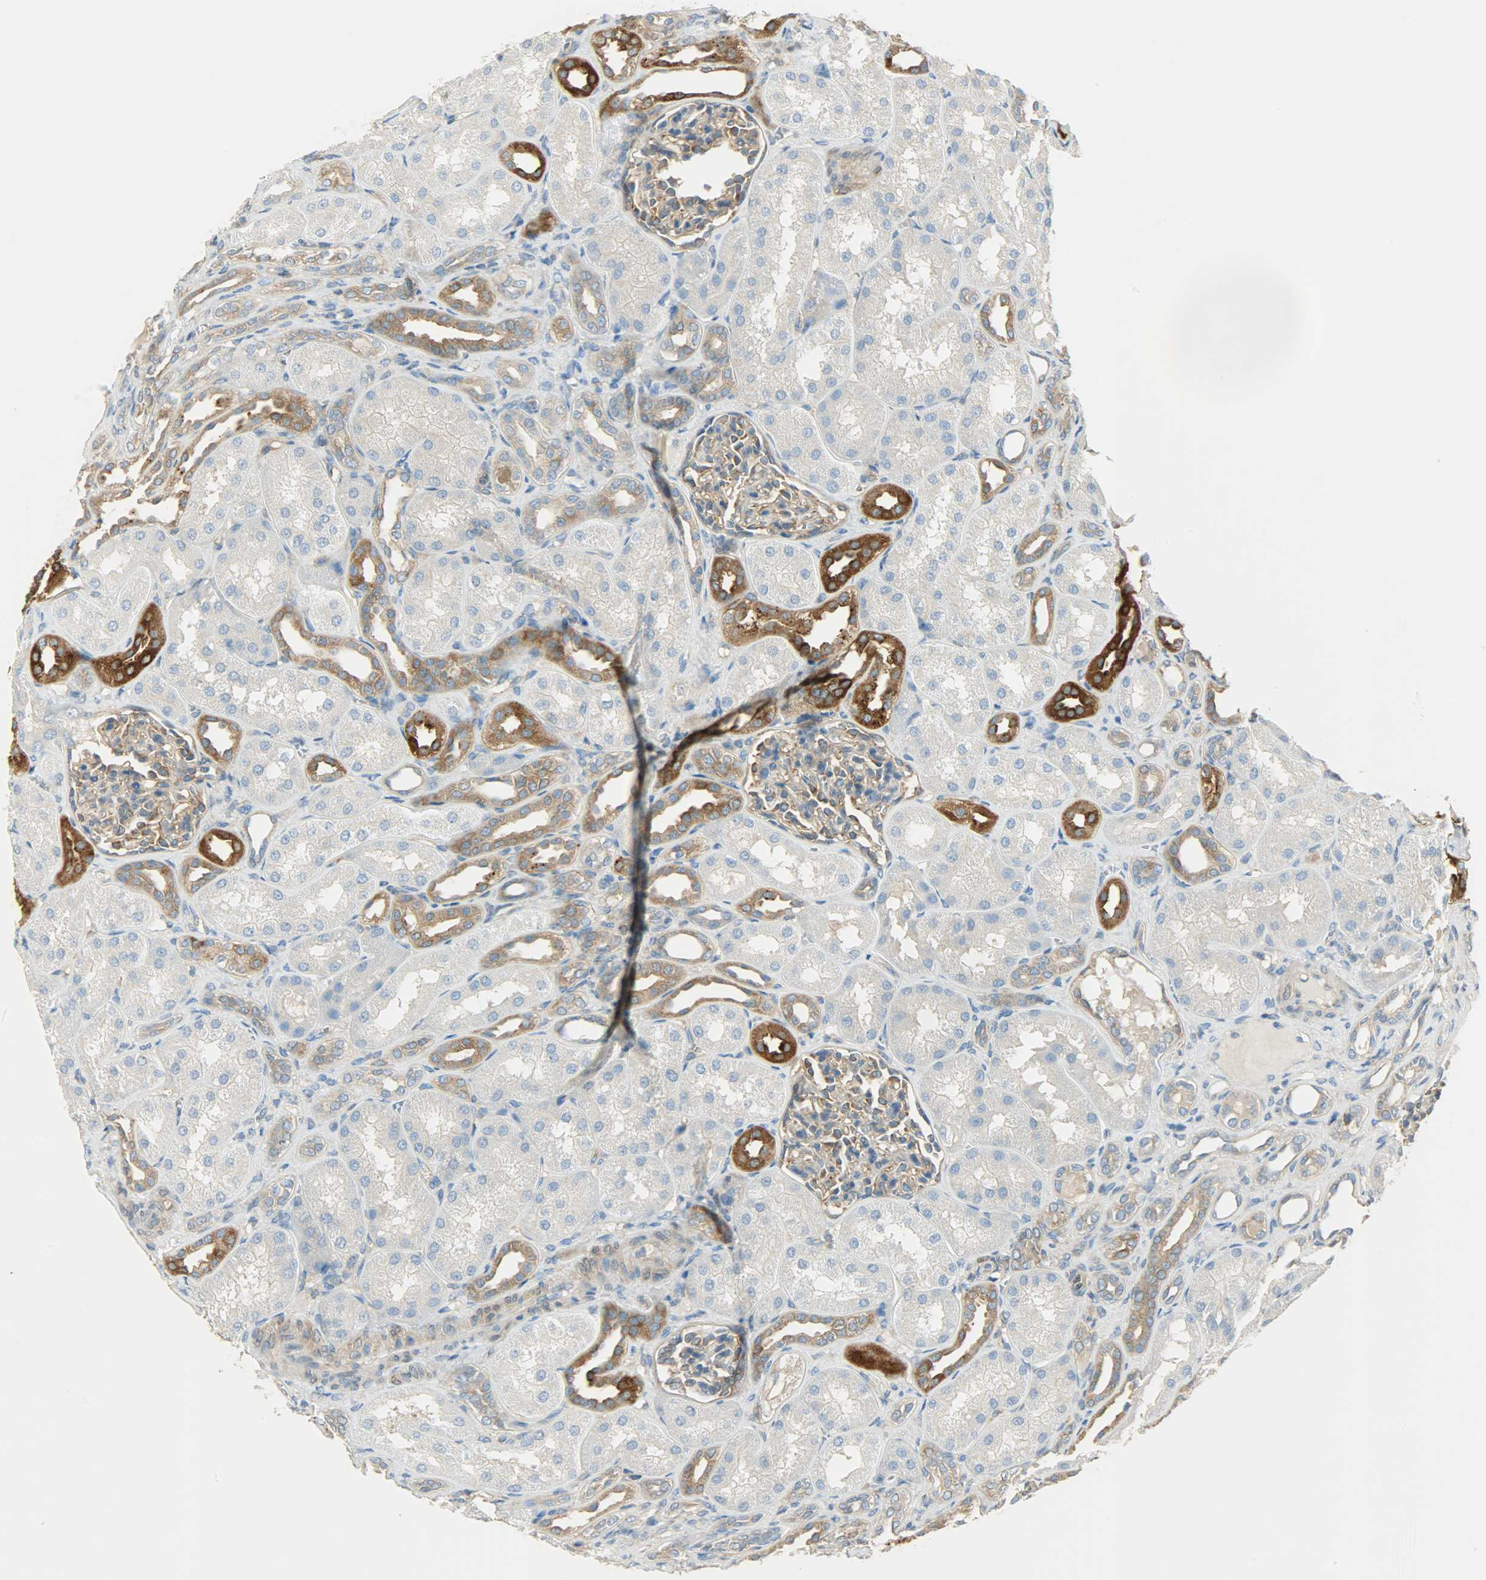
{"staining": {"intensity": "moderate", "quantity": ">75%", "location": "cytoplasmic/membranous"}, "tissue": "kidney", "cell_type": "Cells in glomeruli", "image_type": "normal", "snomed": [{"axis": "morphology", "description": "Normal tissue, NOS"}, {"axis": "topography", "description": "Kidney"}], "caption": "The histopathology image exhibits staining of benign kidney, revealing moderate cytoplasmic/membranous protein expression (brown color) within cells in glomeruli.", "gene": "TSC22D2", "patient": {"sex": "male", "age": 7}}